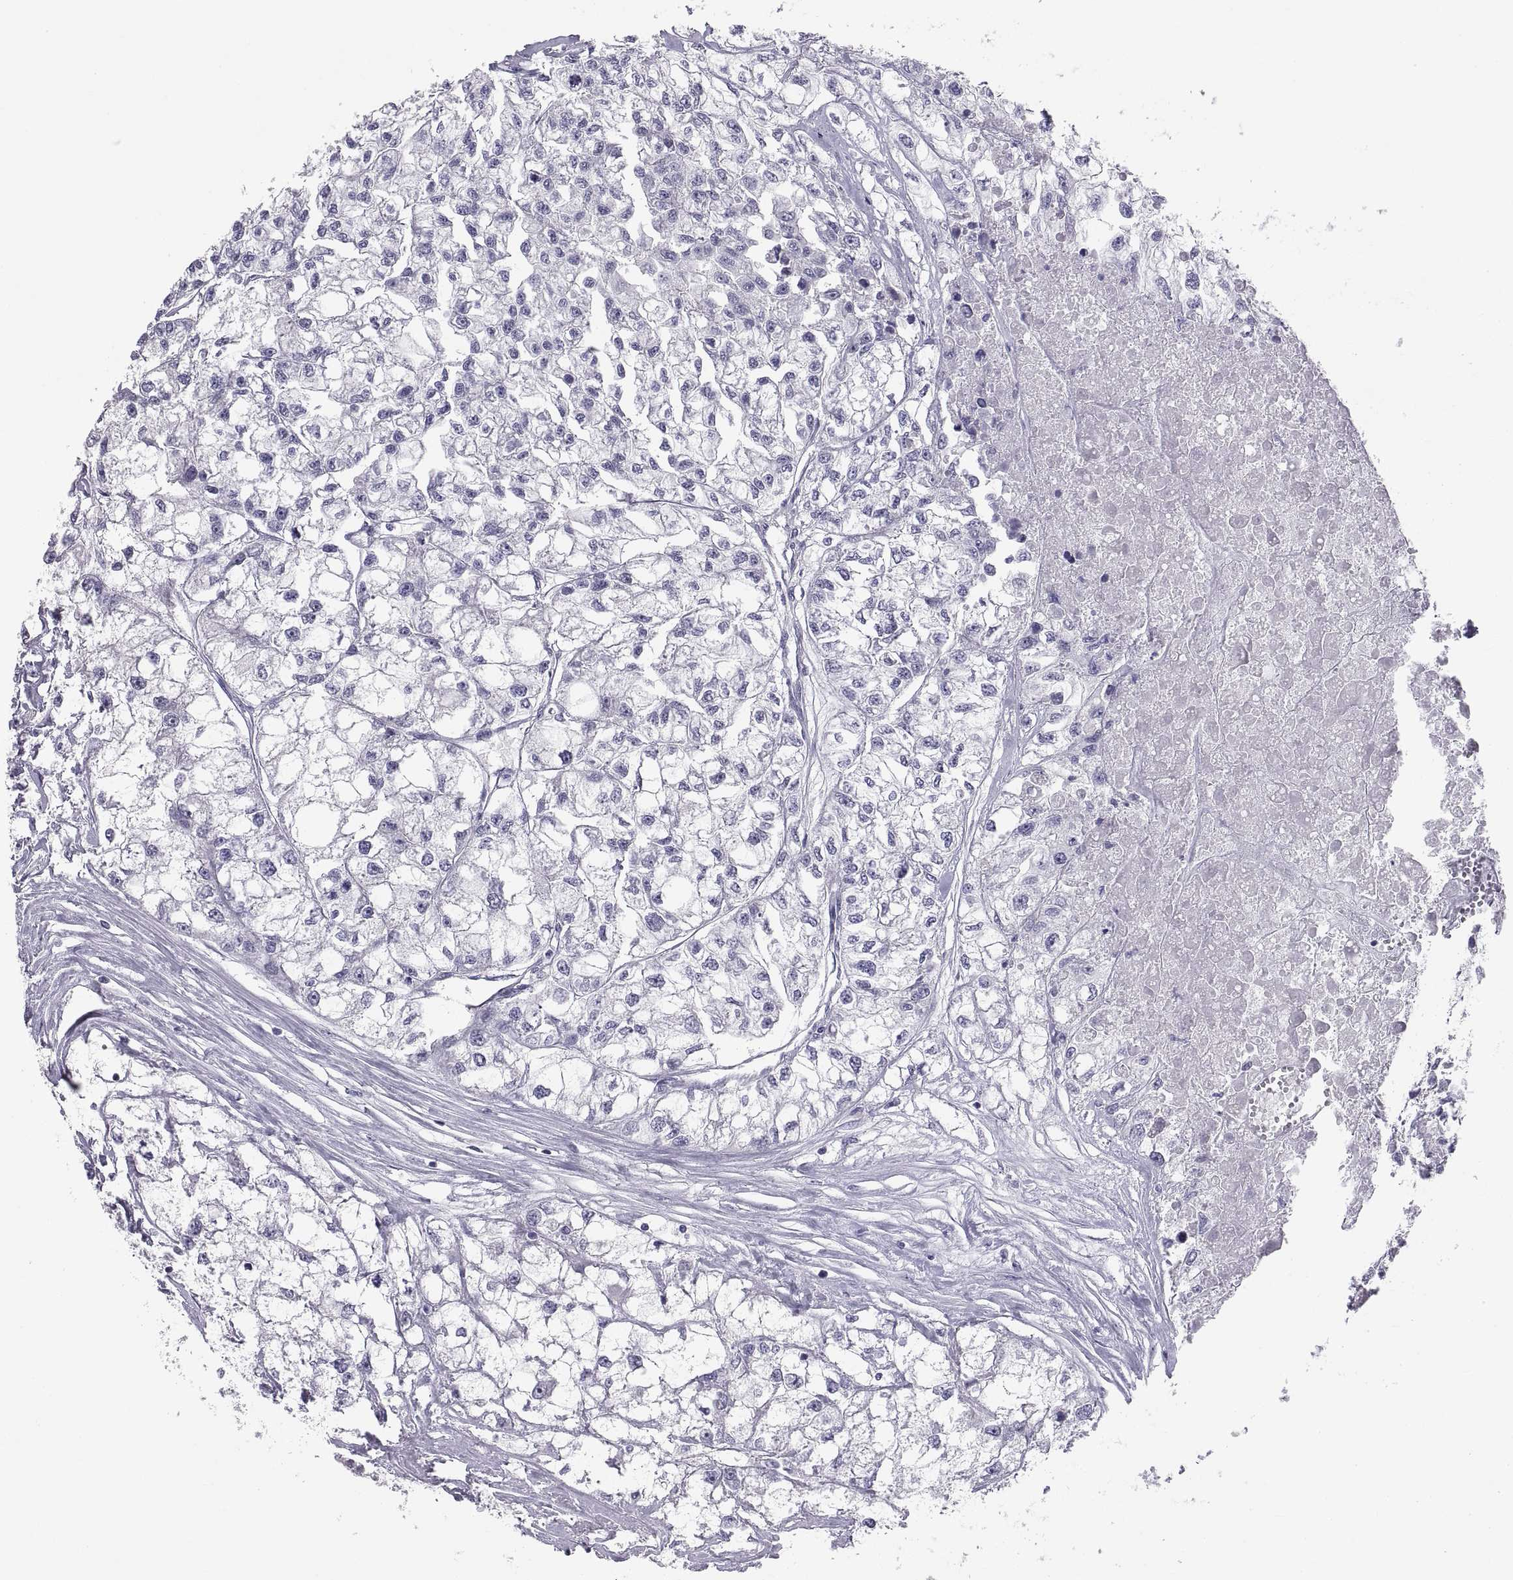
{"staining": {"intensity": "negative", "quantity": "none", "location": "none"}, "tissue": "renal cancer", "cell_type": "Tumor cells", "image_type": "cancer", "snomed": [{"axis": "morphology", "description": "Adenocarcinoma, NOS"}, {"axis": "topography", "description": "Kidney"}], "caption": "Tumor cells are negative for protein expression in human renal cancer (adenocarcinoma).", "gene": "TEX13A", "patient": {"sex": "male", "age": 56}}